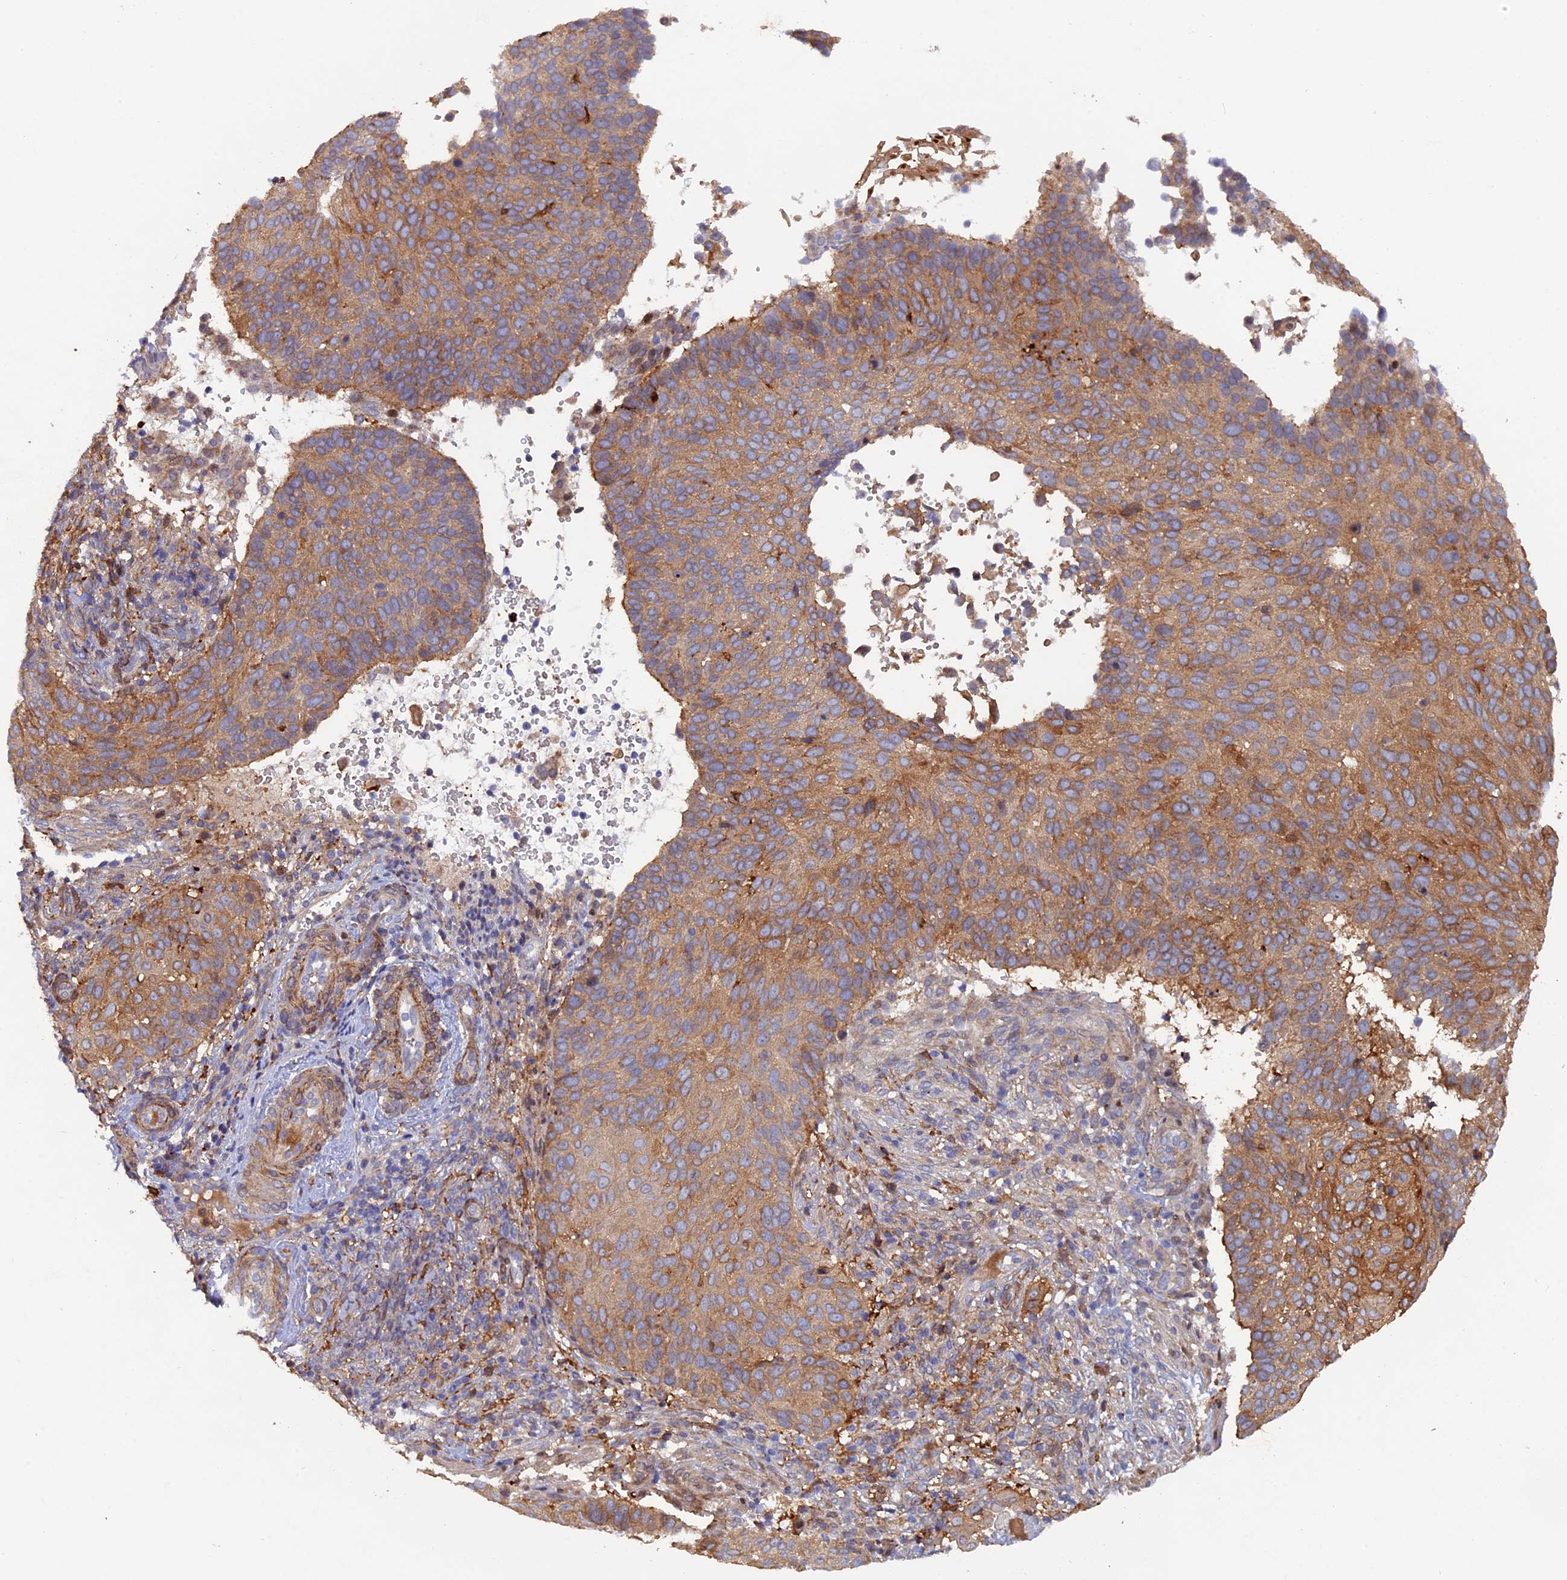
{"staining": {"intensity": "moderate", "quantity": ">75%", "location": "cytoplasmic/membranous"}, "tissue": "cervical cancer", "cell_type": "Tumor cells", "image_type": "cancer", "snomed": [{"axis": "morphology", "description": "Squamous cell carcinoma, NOS"}, {"axis": "topography", "description": "Cervix"}], "caption": "Protein analysis of cervical cancer (squamous cell carcinoma) tissue demonstrates moderate cytoplasmic/membranous positivity in about >75% of tumor cells.", "gene": "FERMT1", "patient": {"sex": "female", "age": 74}}